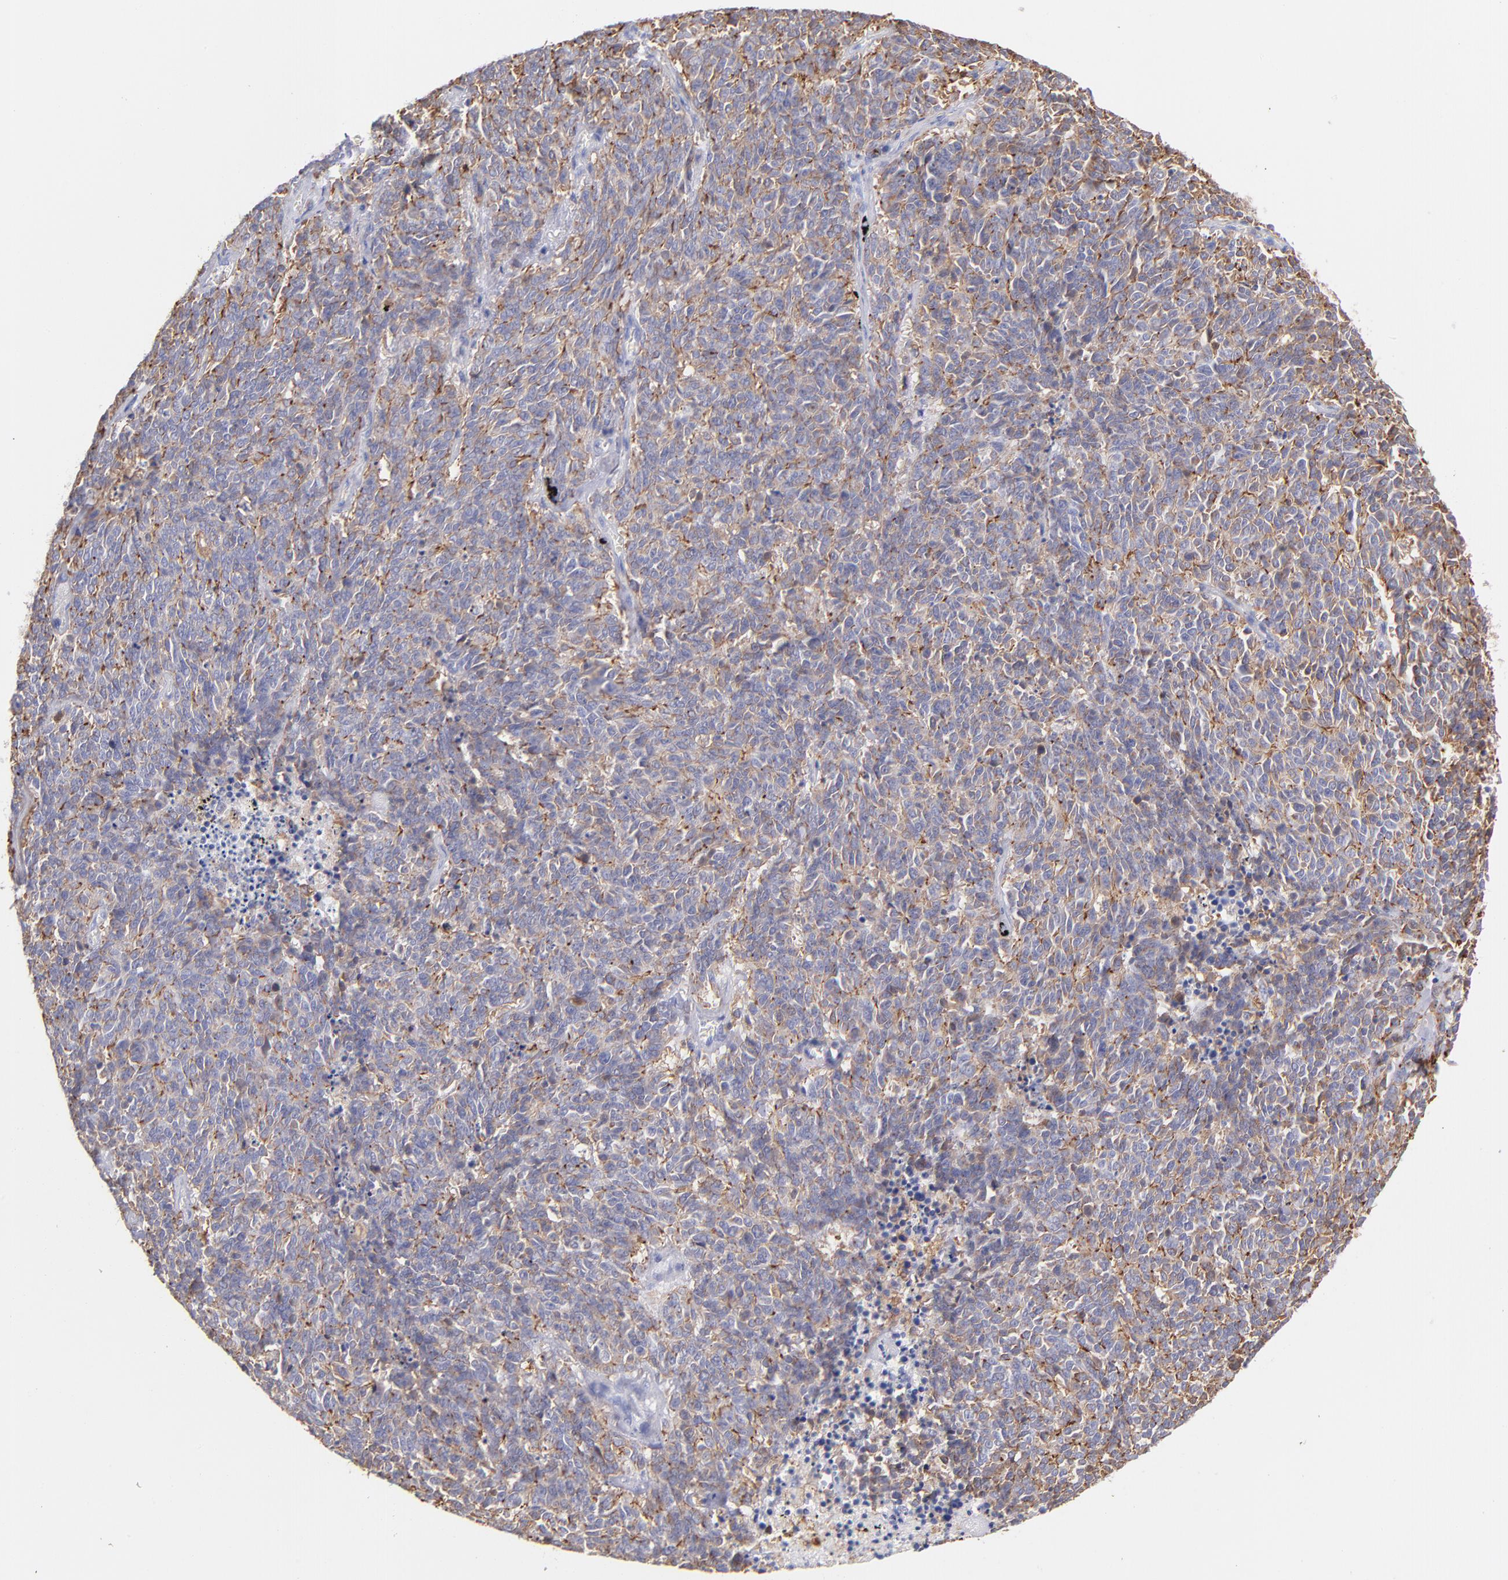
{"staining": {"intensity": "weak", "quantity": ">75%", "location": "cytoplasmic/membranous"}, "tissue": "lung cancer", "cell_type": "Tumor cells", "image_type": "cancer", "snomed": [{"axis": "morphology", "description": "Neoplasm, malignant, NOS"}, {"axis": "topography", "description": "Lung"}], "caption": "Brown immunohistochemical staining in lung cancer (malignant neoplasm) shows weak cytoplasmic/membranous expression in approximately >75% of tumor cells.", "gene": "PRKCA", "patient": {"sex": "female", "age": 58}}